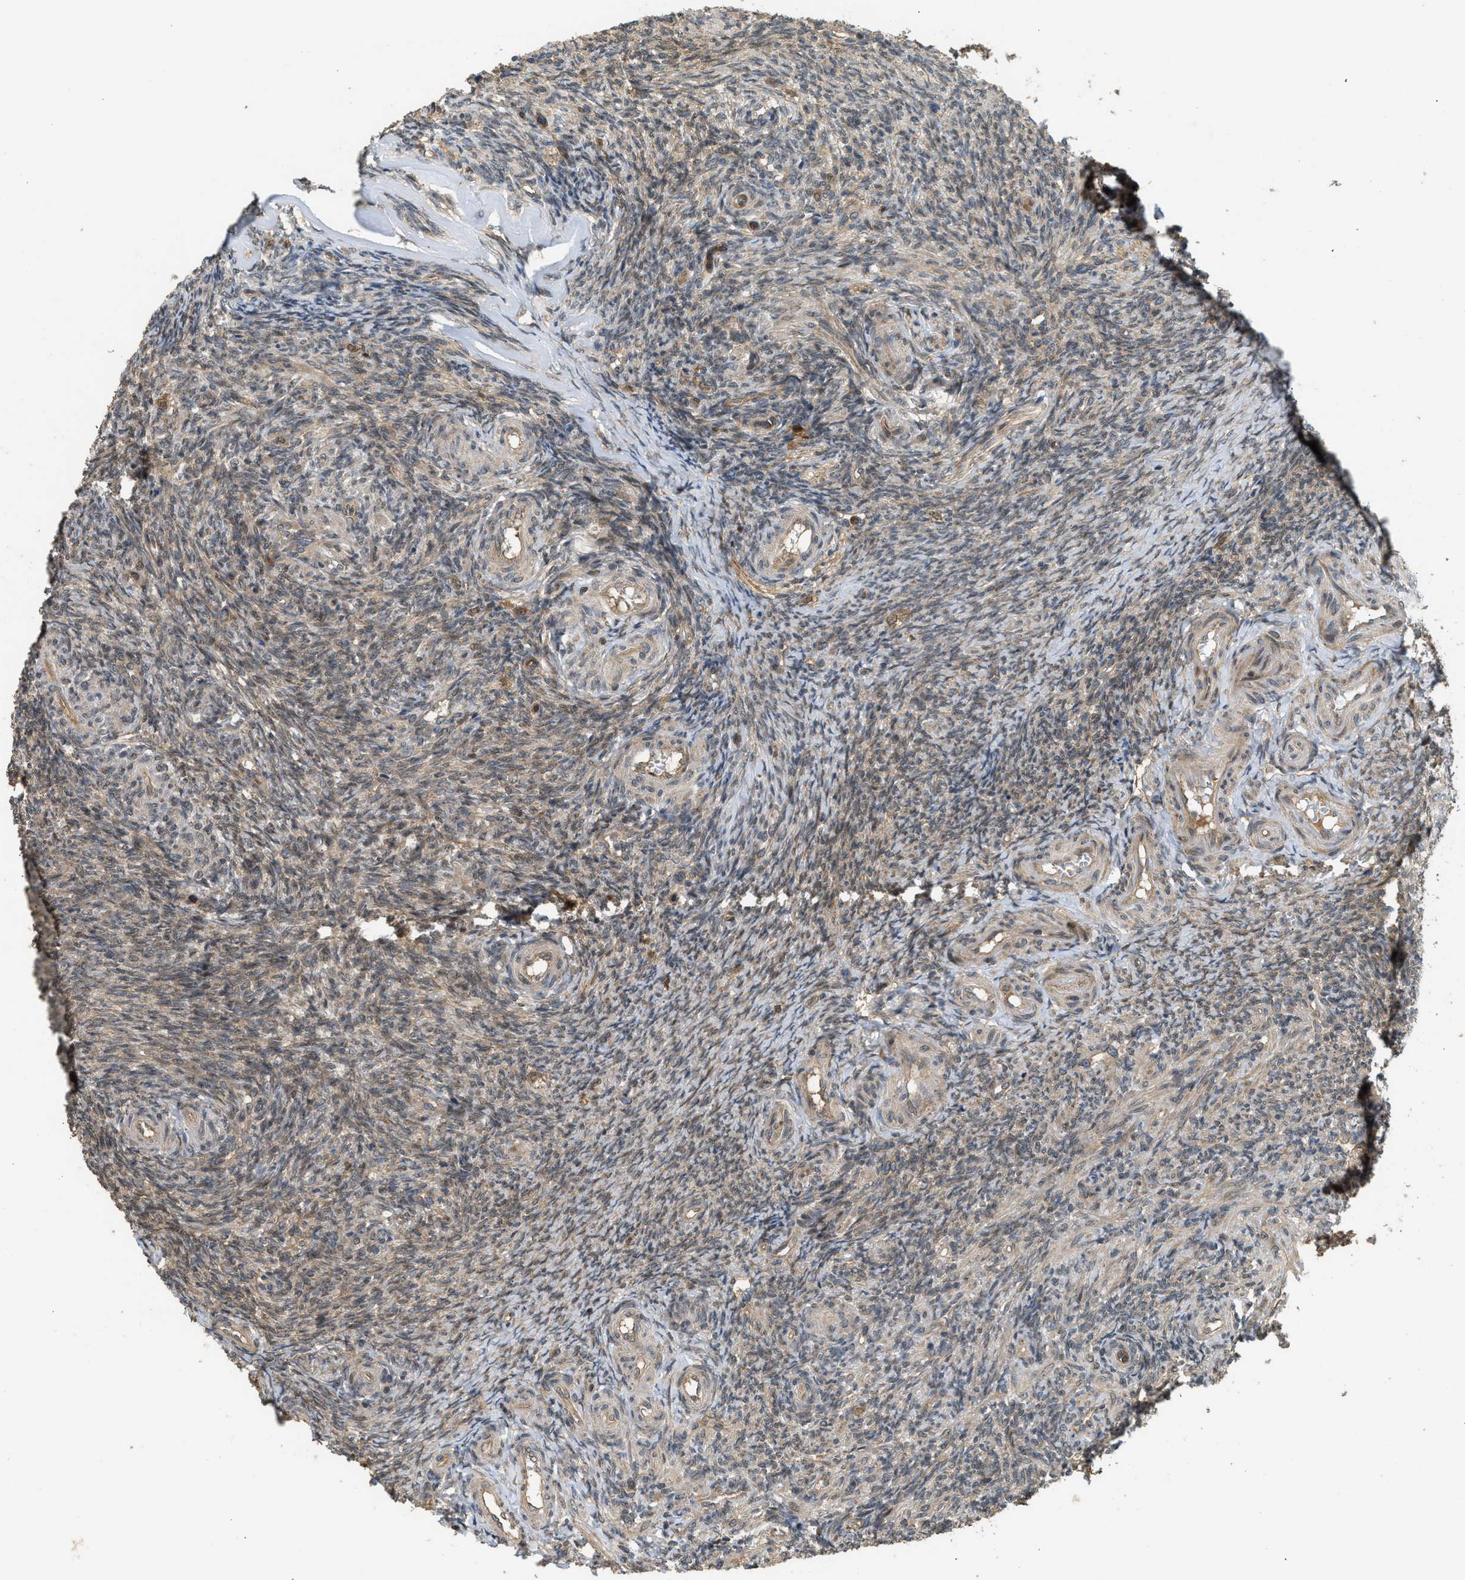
{"staining": {"intensity": "moderate", "quantity": ">75%", "location": "cytoplasmic/membranous,nuclear"}, "tissue": "ovary", "cell_type": "Follicle cells", "image_type": "normal", "snomed": [{"axis": "morphology", "description": "Normal tissue, NOS"}, {"axis": "topography", "description": "Ovary"}], "caption": "Unremarkable ovary was stained to show a protein in brown. There is medium levels of moderate cytoplasmic/membranous,nuclear positivity in approximately >75% of follicle cells. The staining was performed using DAB, with brown indicating positive protein expression. Nuclei are stained blue with hematoxylin.", "gene": "GET1", "patient": {"sex": "female", "age": 41}}